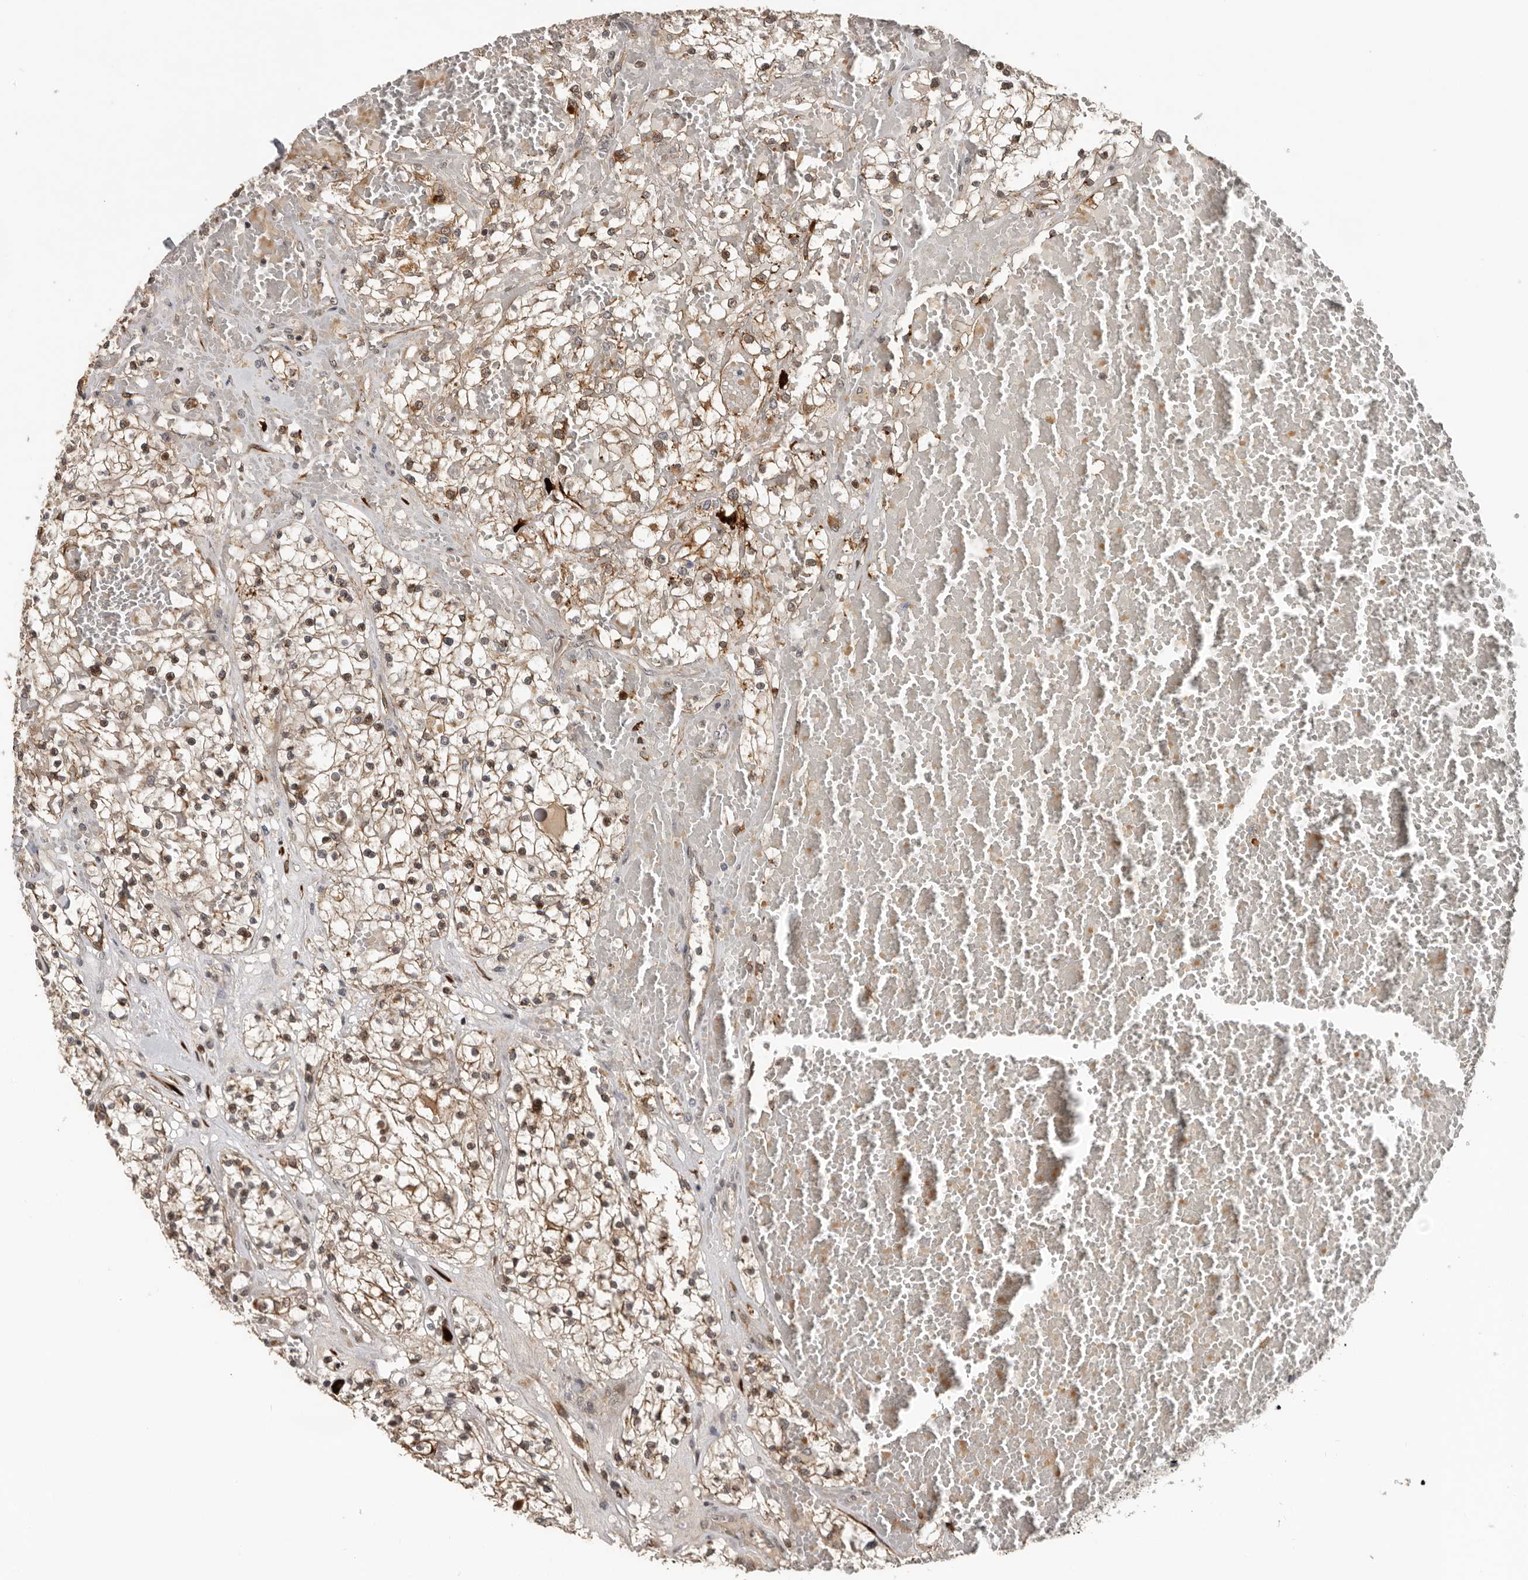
{"staining": {"intensity": "moderate", "quantity": ">75%", "location": "cytoplasmic/membranous,nuclear"}, "tissue": "renal cancer", "cell_type": "Tumor cells", "image_type": "cancer", "snomed": [{"axis": "morphology", "description": "Normal tissue, NOS"}, {"axis": "morphology", "description": "Adenocarcinoma, NOS"}, {"axis": "topography", "description": "Kidney"}], "caption": "Immunohistochemistry (IHC) (DAB (3,3'-diaminobenzidine)) staining of renal cancer reveals moderate cytoplasmic/membranous and nuclear protein expression in about >75% of tumor cells.", "gene": "HENMT1", "patient": {"sex": "male", "age": 68}}